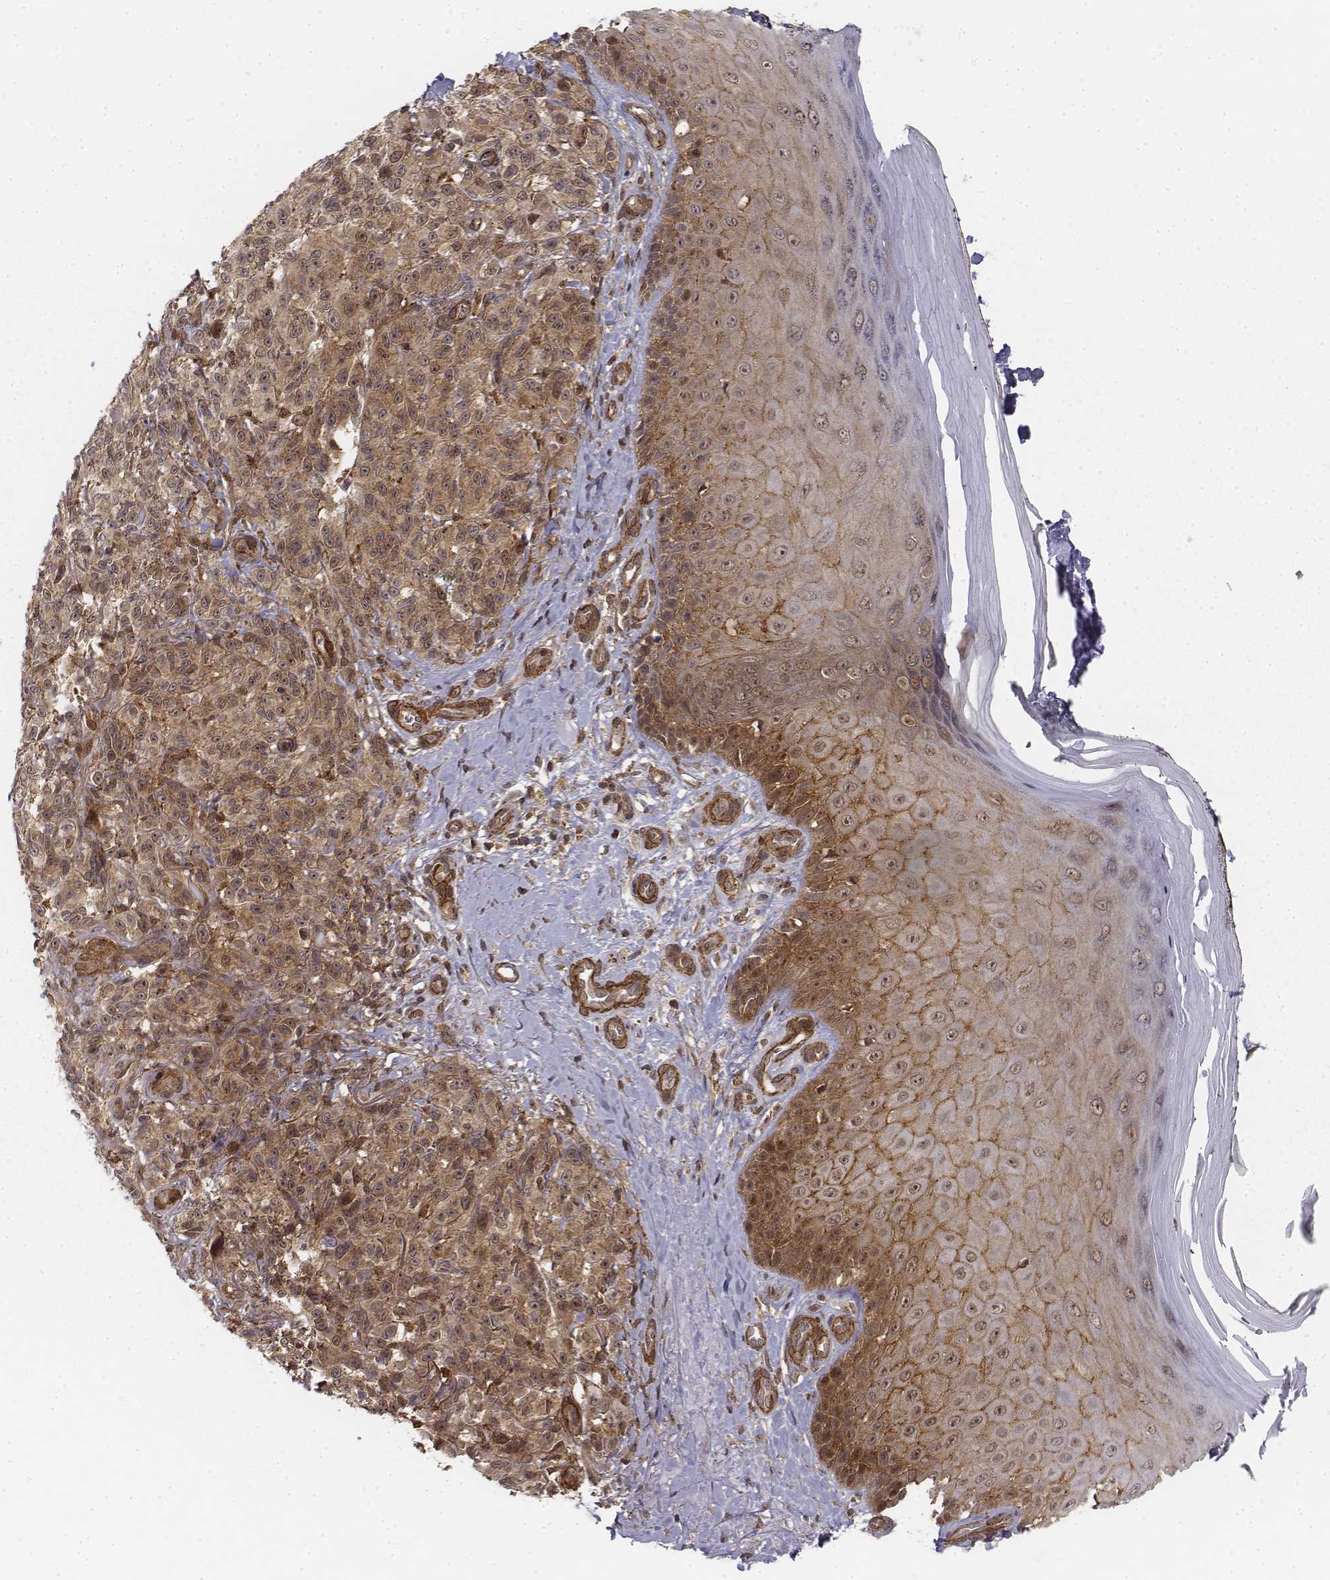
{"staining": {"intensity": "moderate", "quantity": ">75%", "location": "cytoplasmic/membranous,nuclear"}, "tissue": "melanoma", "cell_type": "Tumor cells", "image_type": "cancer", "snomed": [{"axis": "morphology", "description": "Malignant melanoma, NOS"}, {"axis": "topography", "description": "Skin"}], "caption": "The immunohistochemical stain highlights moderate cytoplasmic/membranous and nuclear expression in tumor cells of malignant melanoma tissue.", "gene": "ZFYVE19", "patient": {"sex": "female", "age": 85}}